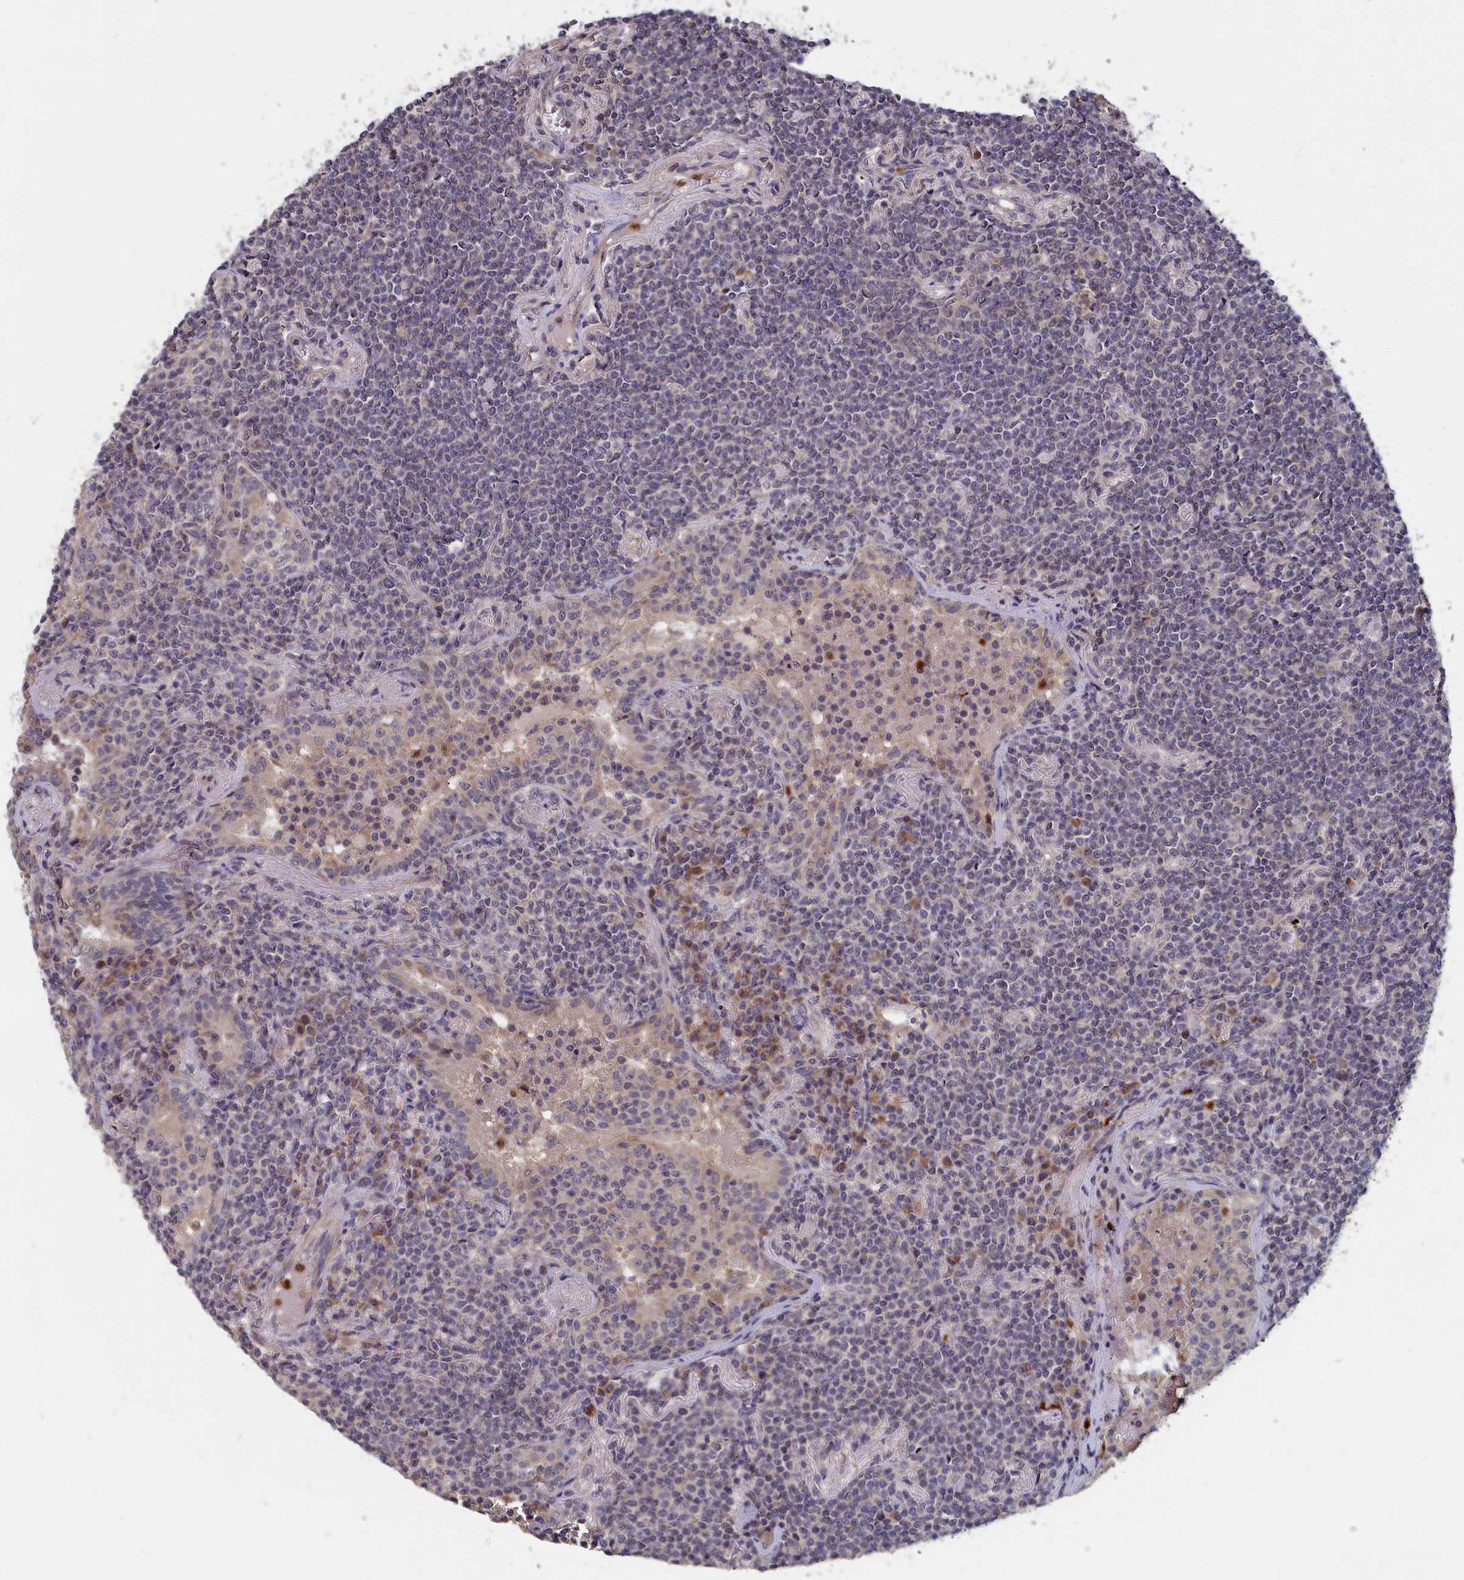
{"staining": {"intensity": "negative", "quantity": "none", "location": "none"}, "tissue": "lymphoma", "cell_type": "Tumor cells", "image_type": "cancer", "snomed": [{"axis": "morphology", "description": "Malignant lymphoma, non-Hodgkin's type, Low grade"}, {"axis": "topography", "description": "Lung"}], "caption": "Lymphoma was stained to show a protein in brown. There is no significant expression in tumor cells. (DAB (3,3'-diaminobenzidine) immunohistochemistry with hematoxylin counter stain).", "gene": "EPB41L4B", "patient": {"sex": "female", "age": 71}}